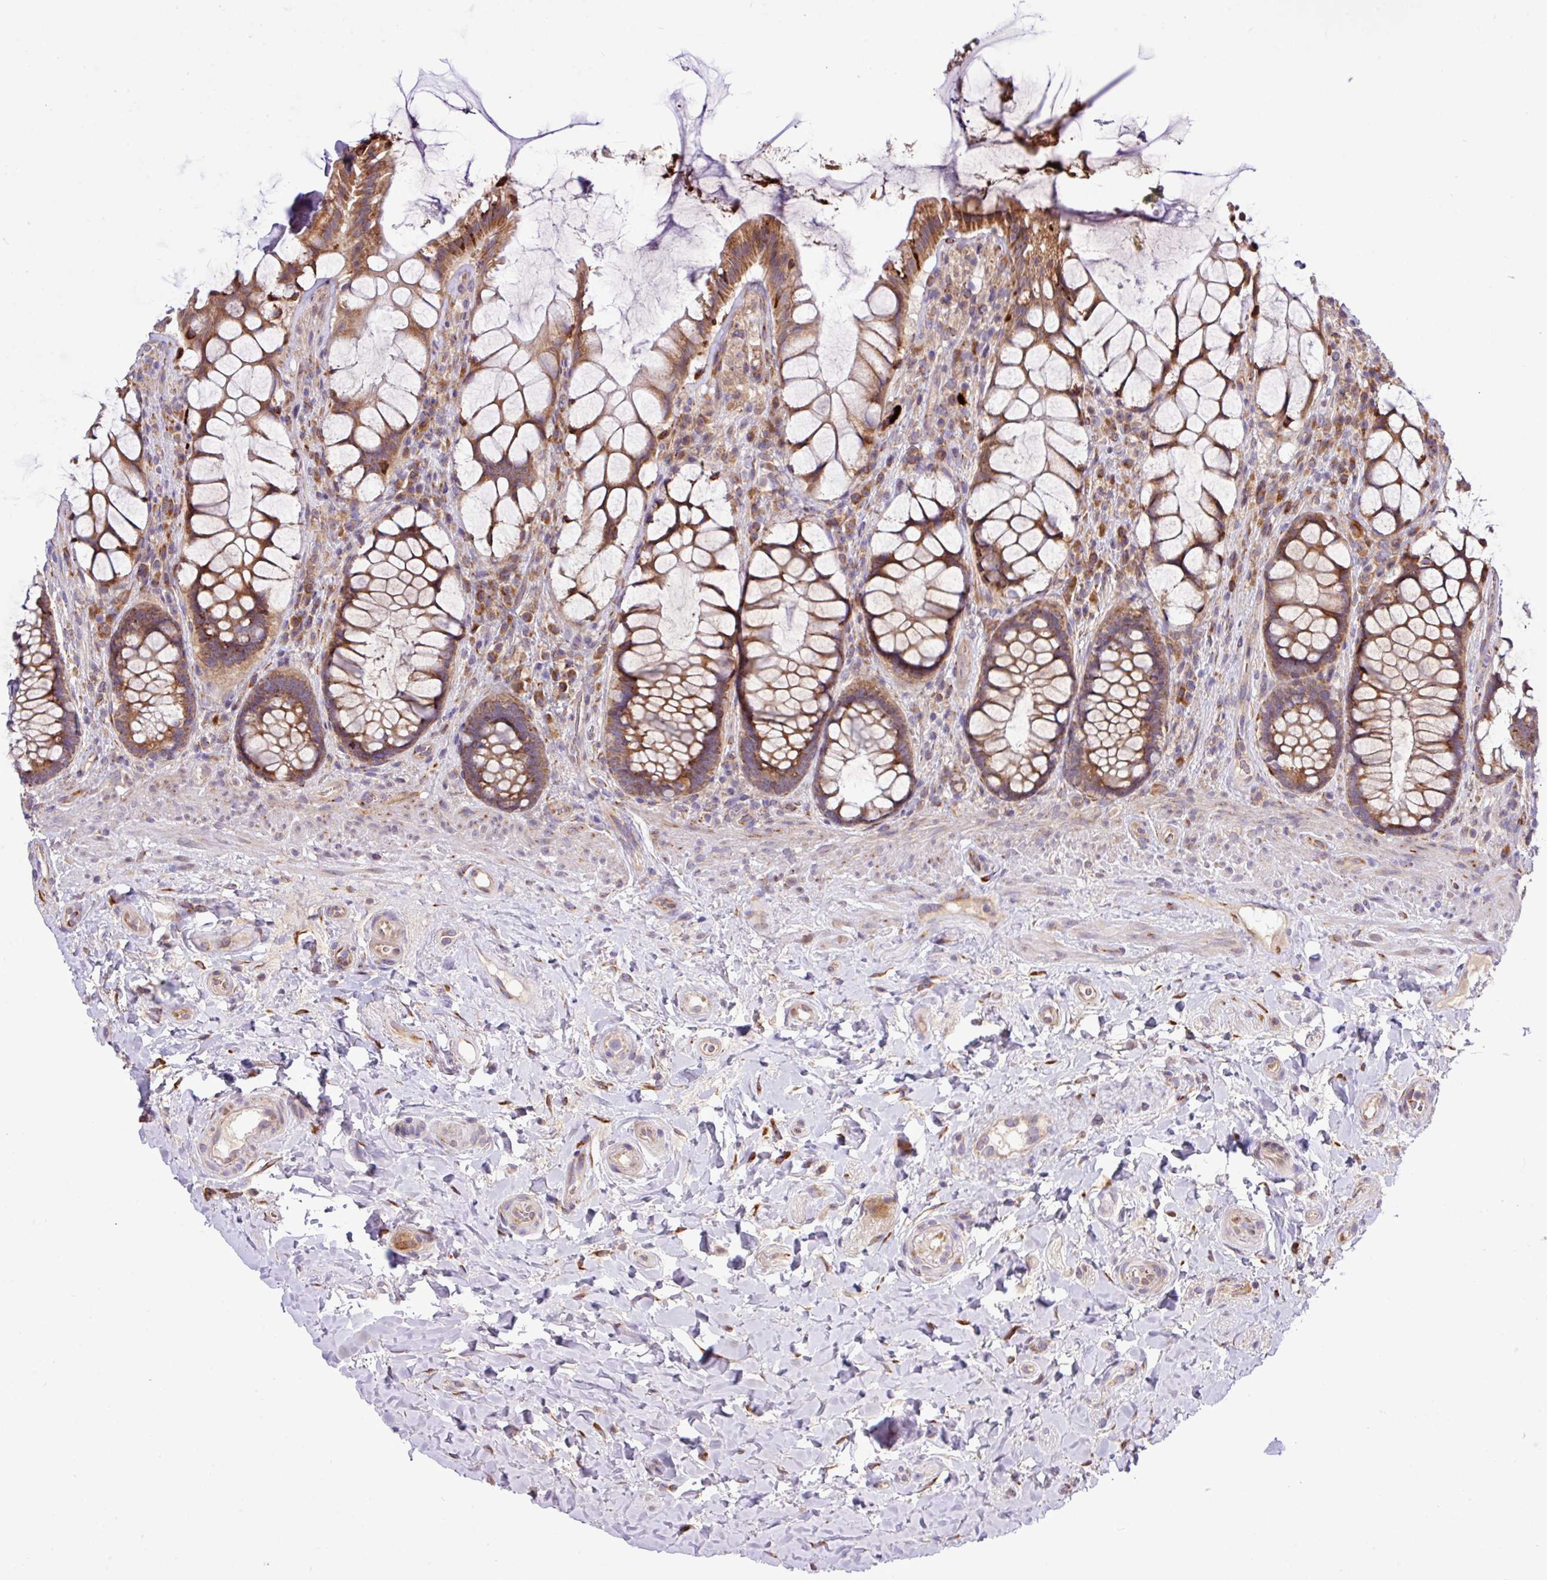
{"staining": {"intensity": "moderate", "quantity": ">75%", "location": "cytoplasmic/membranous"}, "tissue": "rectum", "cell_type": "Glandular cells", "image_type": "normal", "snomed": [{"axis": "morphology", "description": "Normal tissue, NOS"}, {"axis": "topography", "description": "Rectum"}], "caption": "Protein expression analysis of unremarkable human rectum reveals moderate cytoplasmic/membranous staining in approximately >75% of glandular cells. The staining is performed using DAB brown chromogen to label protein expression. The nuclei are counter-stained blue using hematoxylin.", "gene": "TM2D2", "patient": {"sex": "female", "age": 58}}